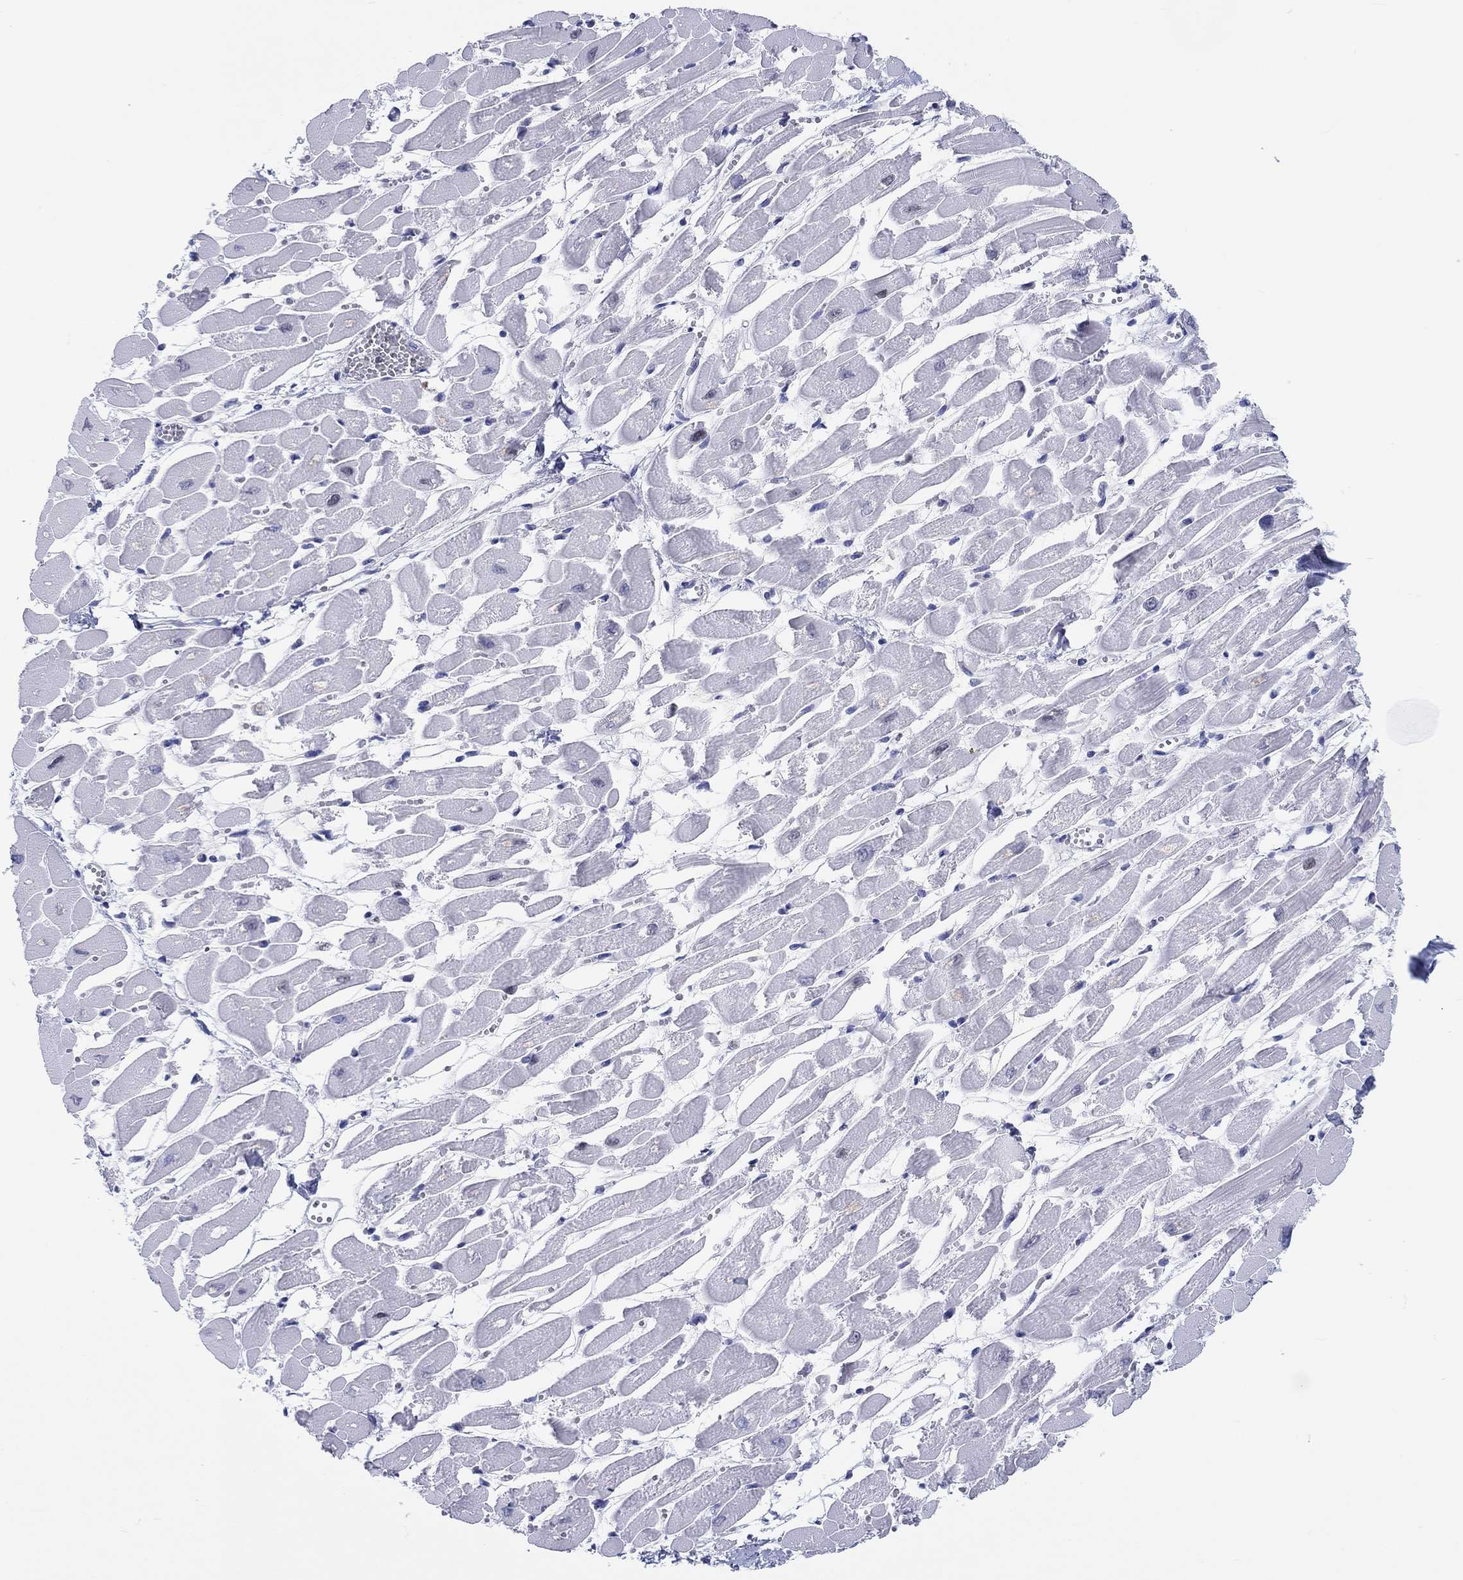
{"staining": {"intensity": "negative", "quantity": "none", "location": "none"}, "tissue": "heart muscle", "cell_type": "Cardiomyocytes", "image_type": "normal", "snomed": [{"axis": "morphology", "description": "Normal tissue, NOS"}, {"axis": "topography", "description": "Heart"}], "caption": "Cardiomyocytes show no significant expression in normal heart muscle. (Immunohistochemistry, brightfield microscopy, high magnification).", "gene": "H1", "patient": {"sex": "female", "age": 52}}